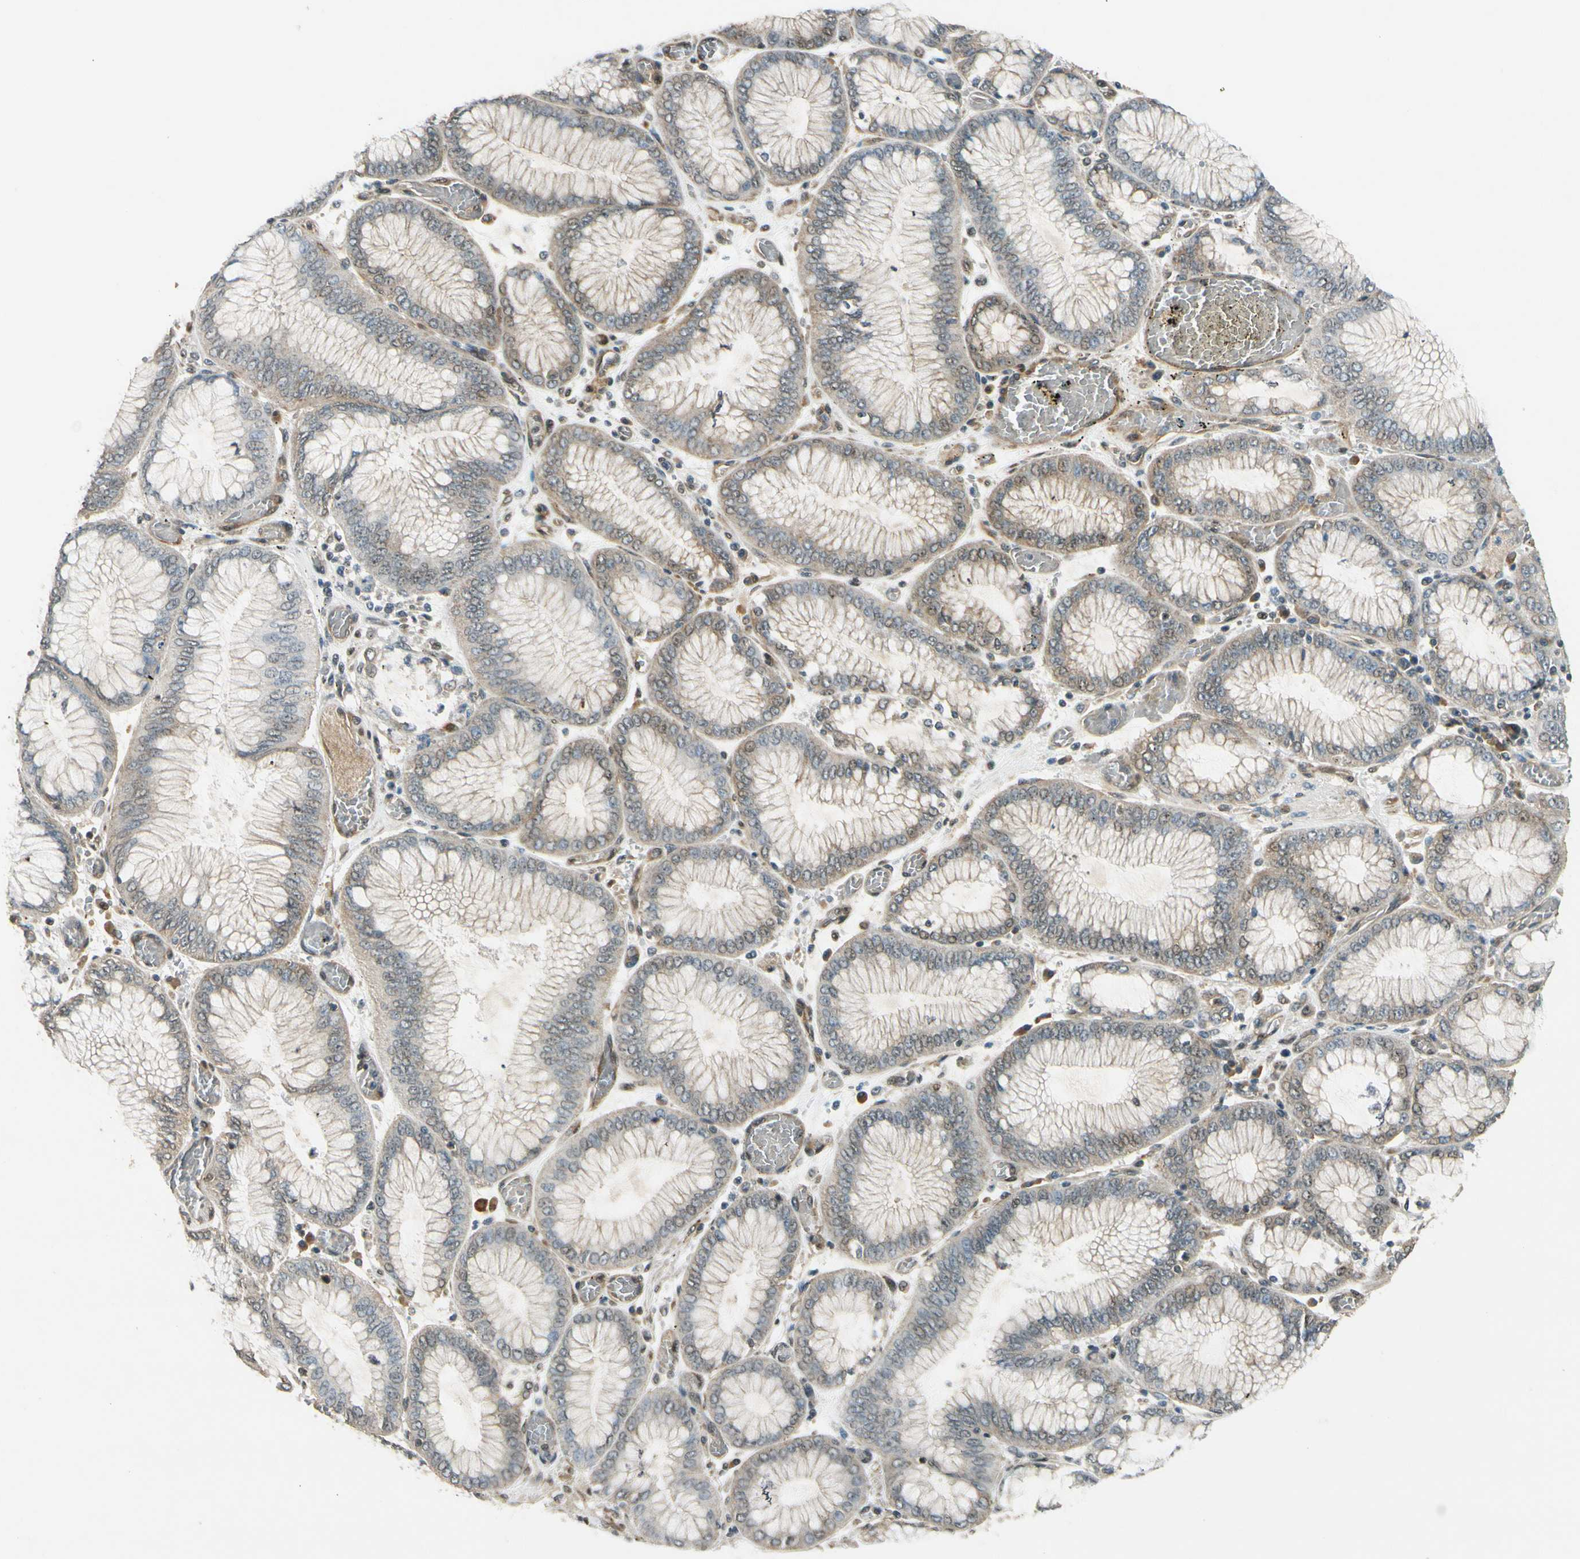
{"staining": {"intensity": "negative", "quantity": "none", "location": "none"}, "tissue": "stomach cancer", "cell_type": "Tumor cells", "image_type": "cancer", "snomed": [{"axis": "morphology", "description": "Normal tissue, NOS"}, {"axis": "morphology", "description": "Adenocarcinoma, NOS"}, {"axis": "topography", "description": "Stomach, upper"}, {"axis": "topography", "description": "Stomach"}], "caption": "Immunohistochemical staining of adenocarcinoma (stomach) reveals no significant staining in tumor cells. (DAB immunohistochemistry, high magnification).", "gene": "MCPH1", "patient": {"sex": "male", "age": 76}}